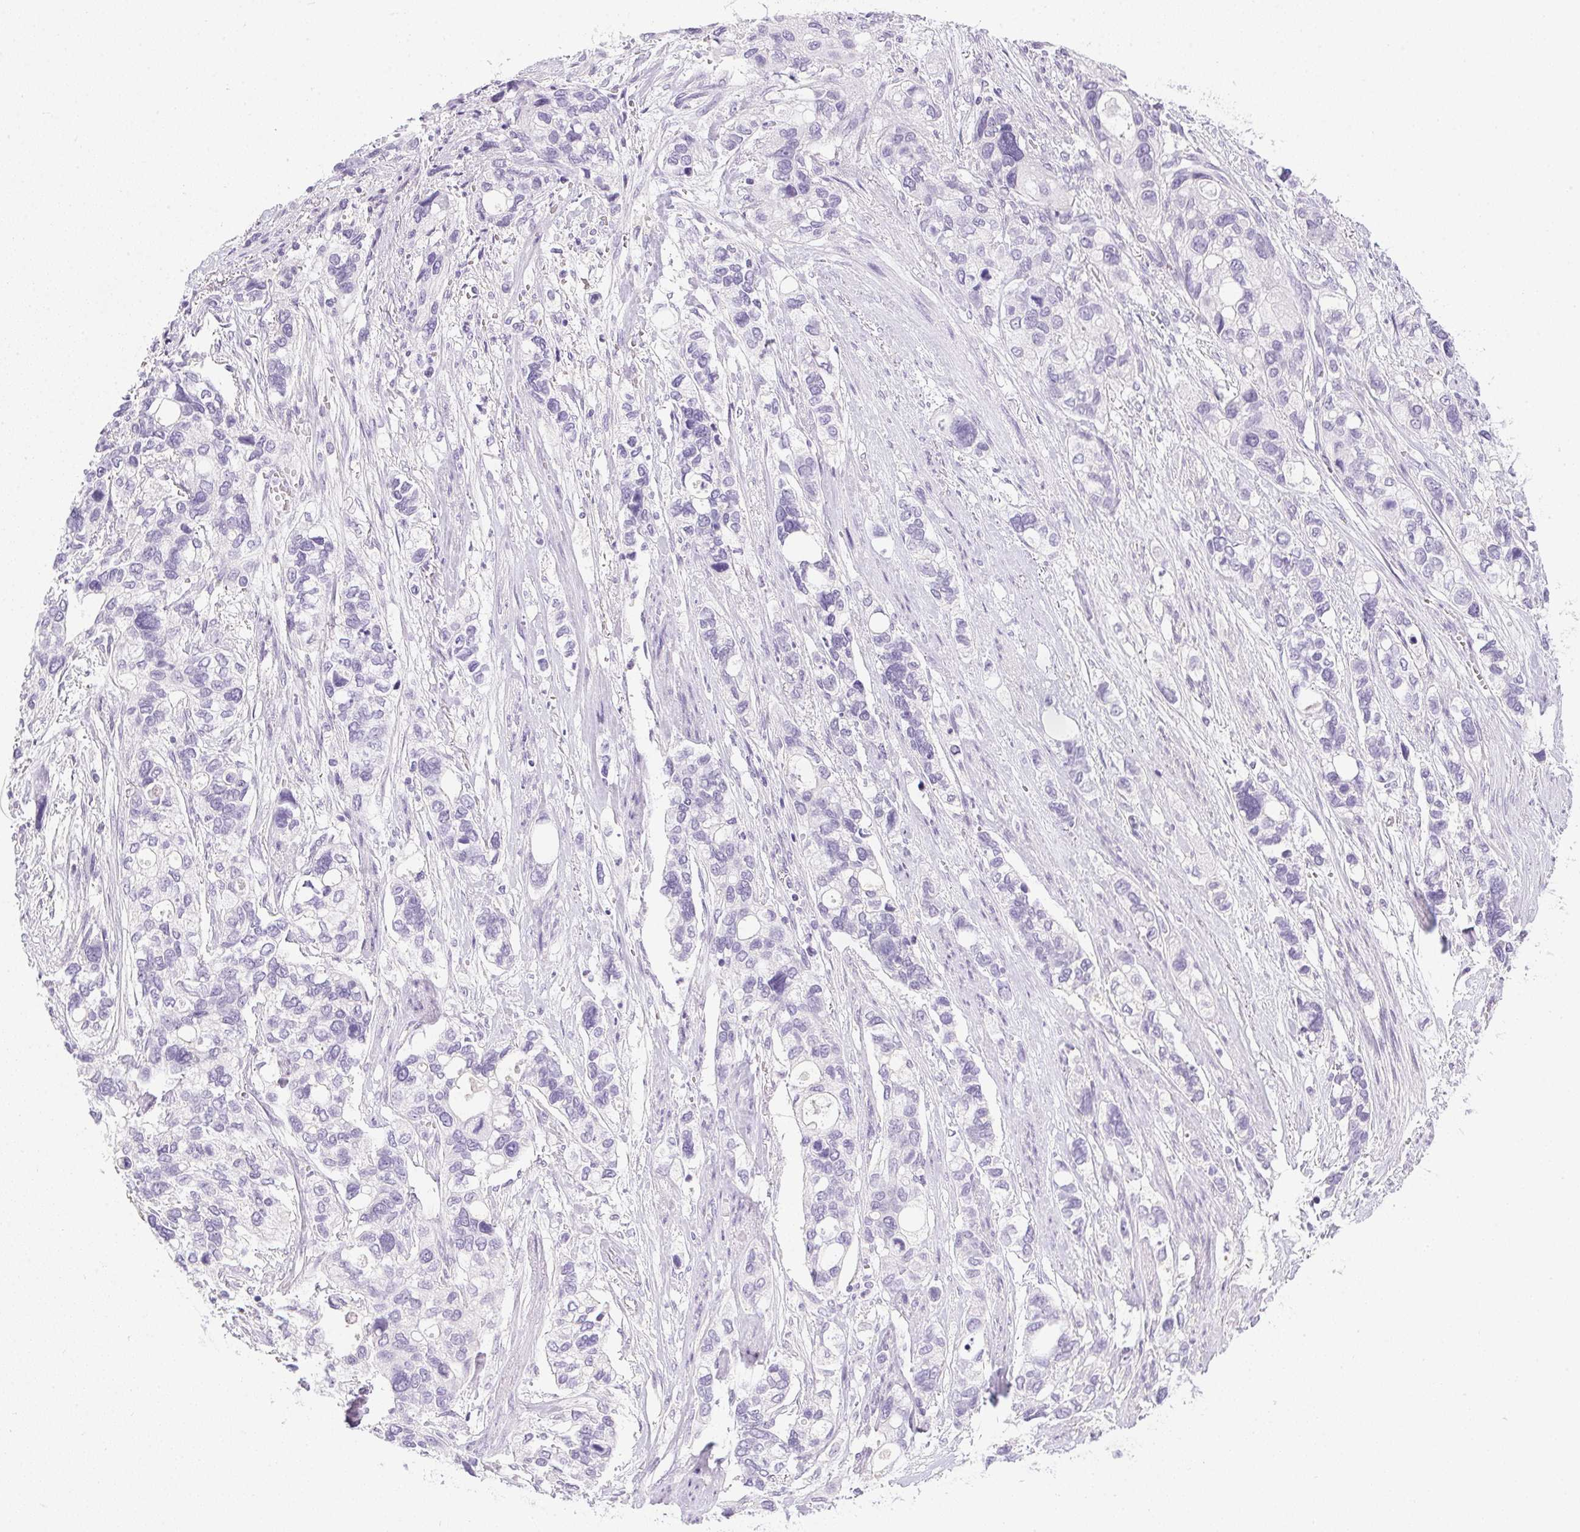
{"staining": {"intensity": "negative", "quantity": "none", "location": "none"}, "tissue": "stomach cancer", "cell_type": "Tumor cells", "image_type": "cancer", "snomed": [{"axis": "morphology", "description": "Adenocarcinoma, NOS"}, {"axis": "topography", "description": "Stomach, upper"}], "caption": "An IHC photomicrograph of stomach cancer is shown. There is no staining in tumor cells of stomach cancer.", "gene": "PPY", "patient": {"sex": "female", "age": 81}}